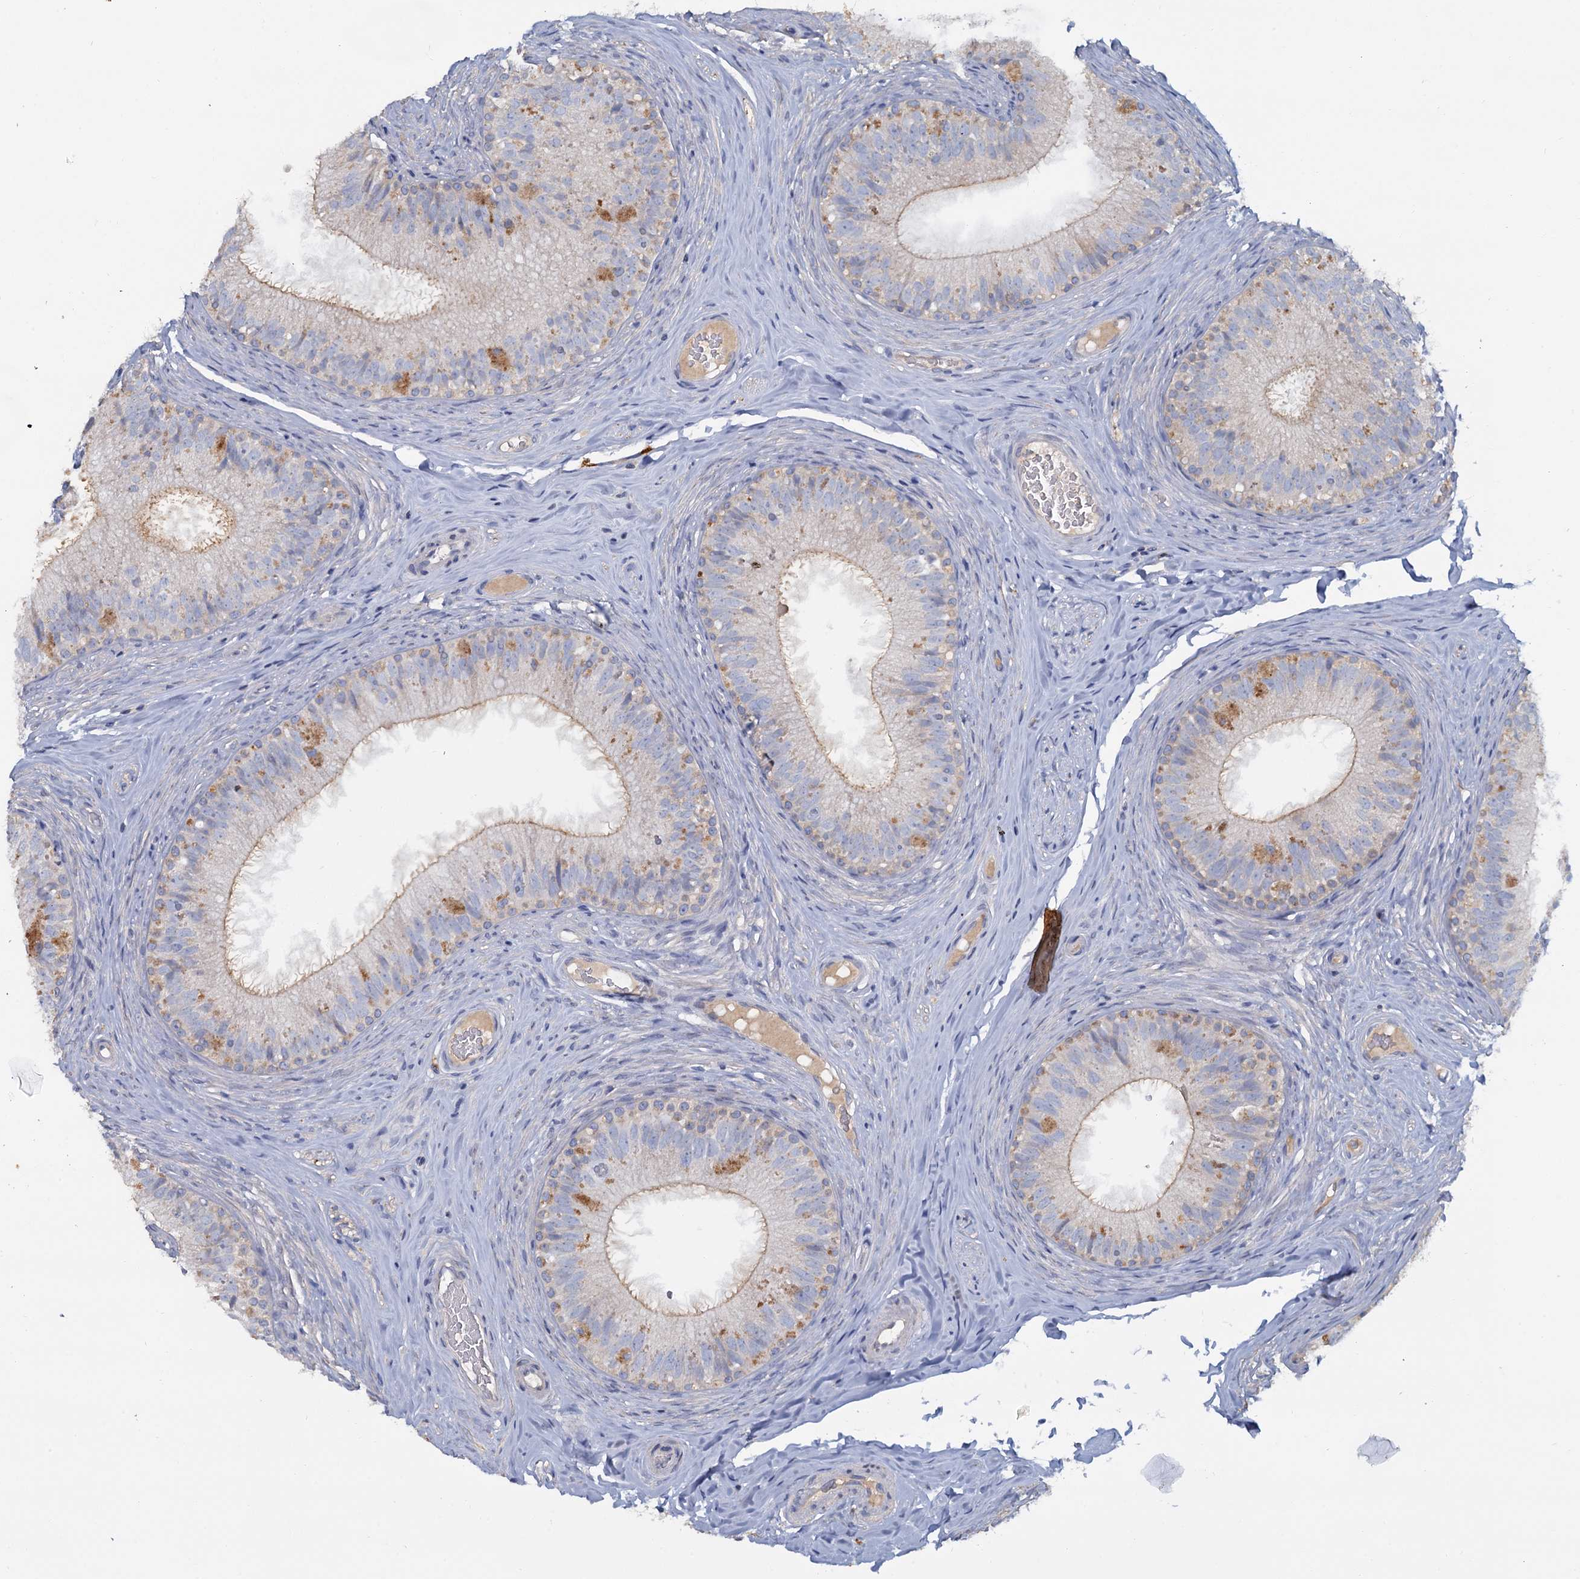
{"staining": {"intensity": "moderate", "quantity": "<25%", "location": "cytoplasmic/membranous"}, "tissue": "epididymis", "cell_type": "Glandular cells", "image_type": "normal", "snomed": [{"axis": "morphology", "description": "Normal tissue, NOS"}, {"axis": "topography", "description": "Epididymis"}], "caption": "About <25% of glandular cells in unremarkable human epididymis reveal moderate cytoplasmic/membranous protein staining as visualized by brown immunohistochemical staining.", "gene": "ACSM3", "patient": {"sex": "male", "age": 34}}